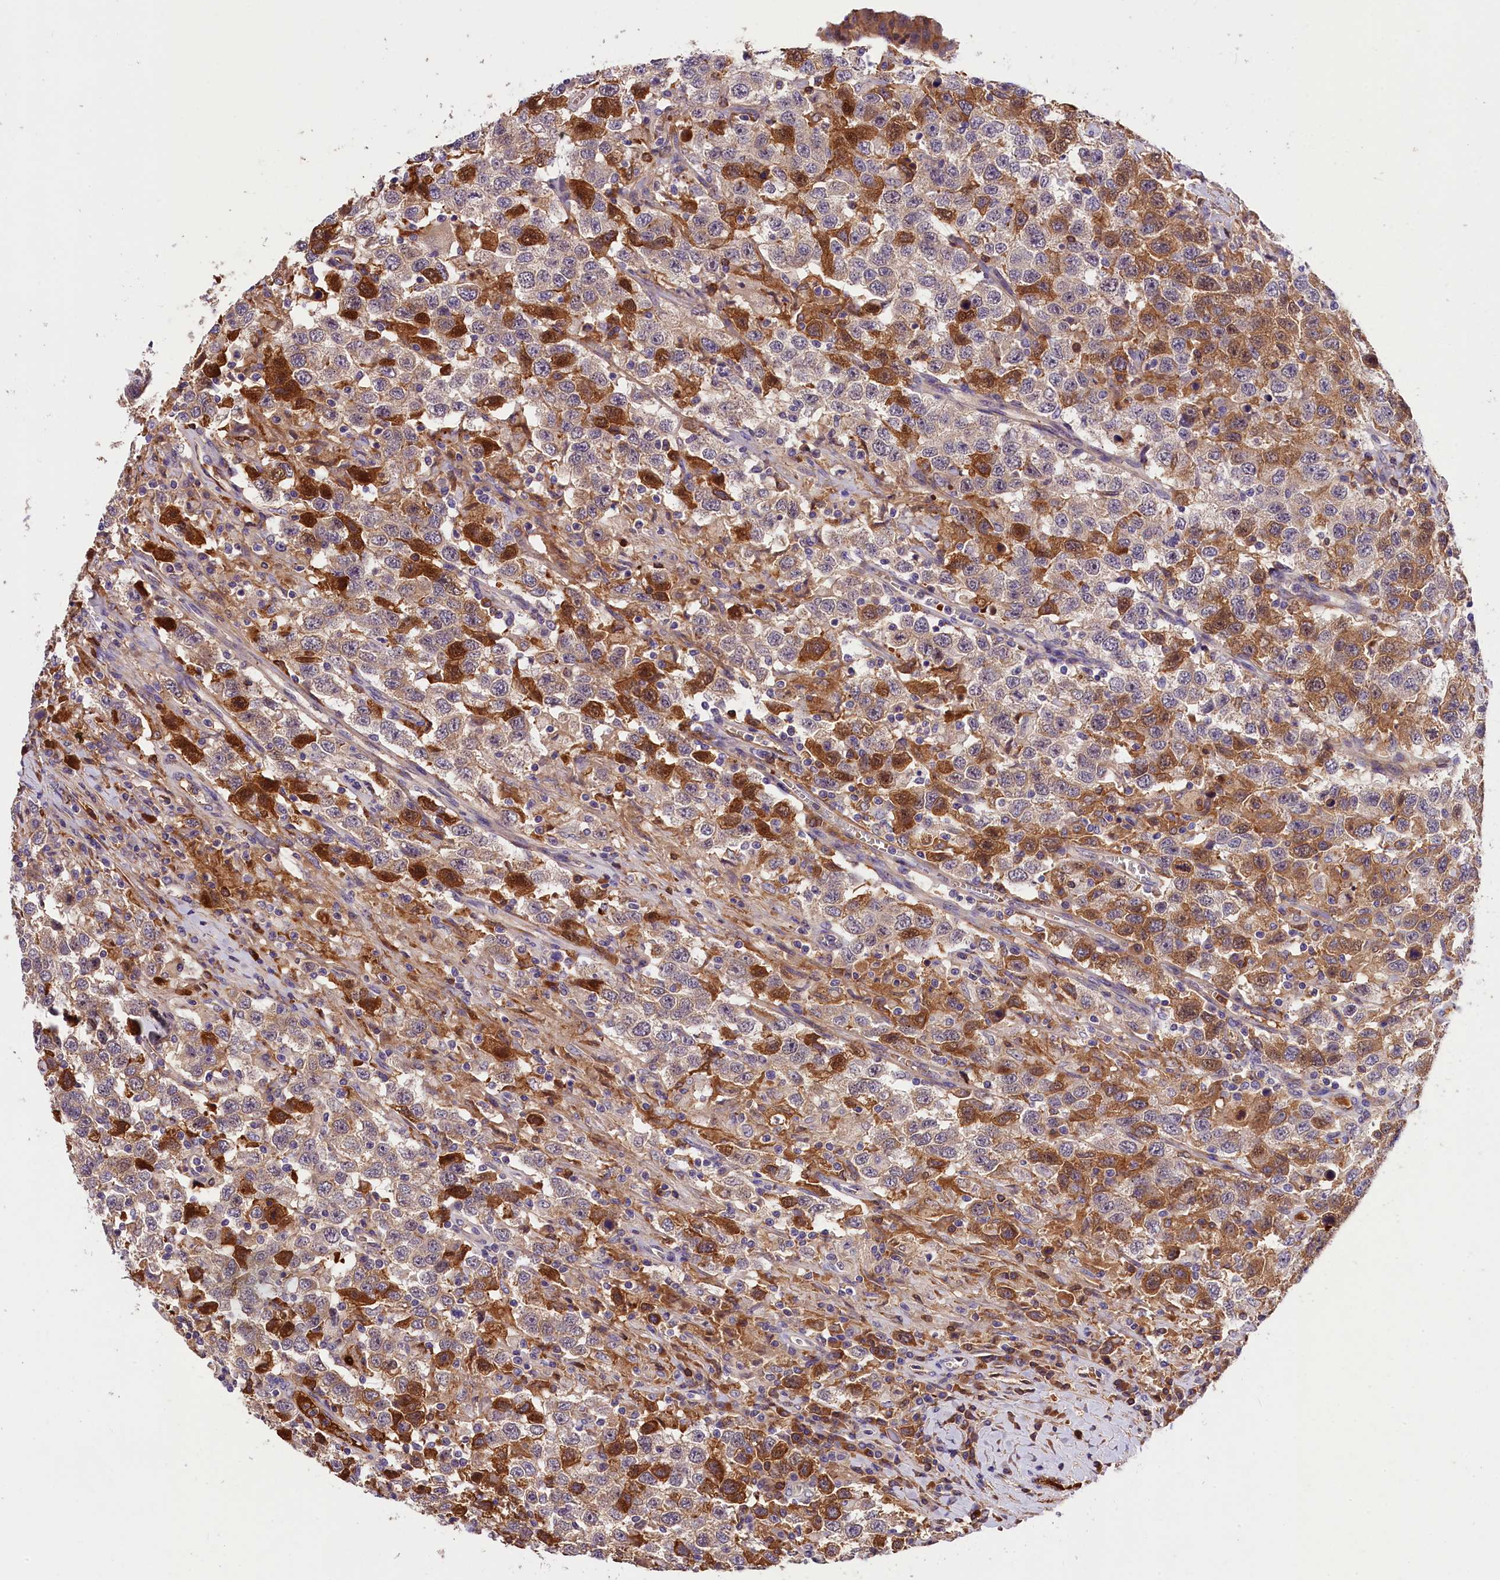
{"staining": {"intensity": "moderate", "quantity": "25%-75%", "location": "cytoplasmic/membranous"}, "tissue": "testis cancer", "cell_type": "Tumor cells", "image_type": "cancer", "snomed": [{"axis": "morphology", "description": "Seminoma, NOS"}, {"axis": "topography", "description": "Testis"}], "caption": "Testis cancer stained with immunohistochemistry shows moderate cytoplasmic/membranous expression in about 25%-75% of tumor cells. (brown staining indicates protein expression, while blue staining denotes nuclei).", "gene": "PHAF1", "patient": {"sex": "male", "age": 41}}